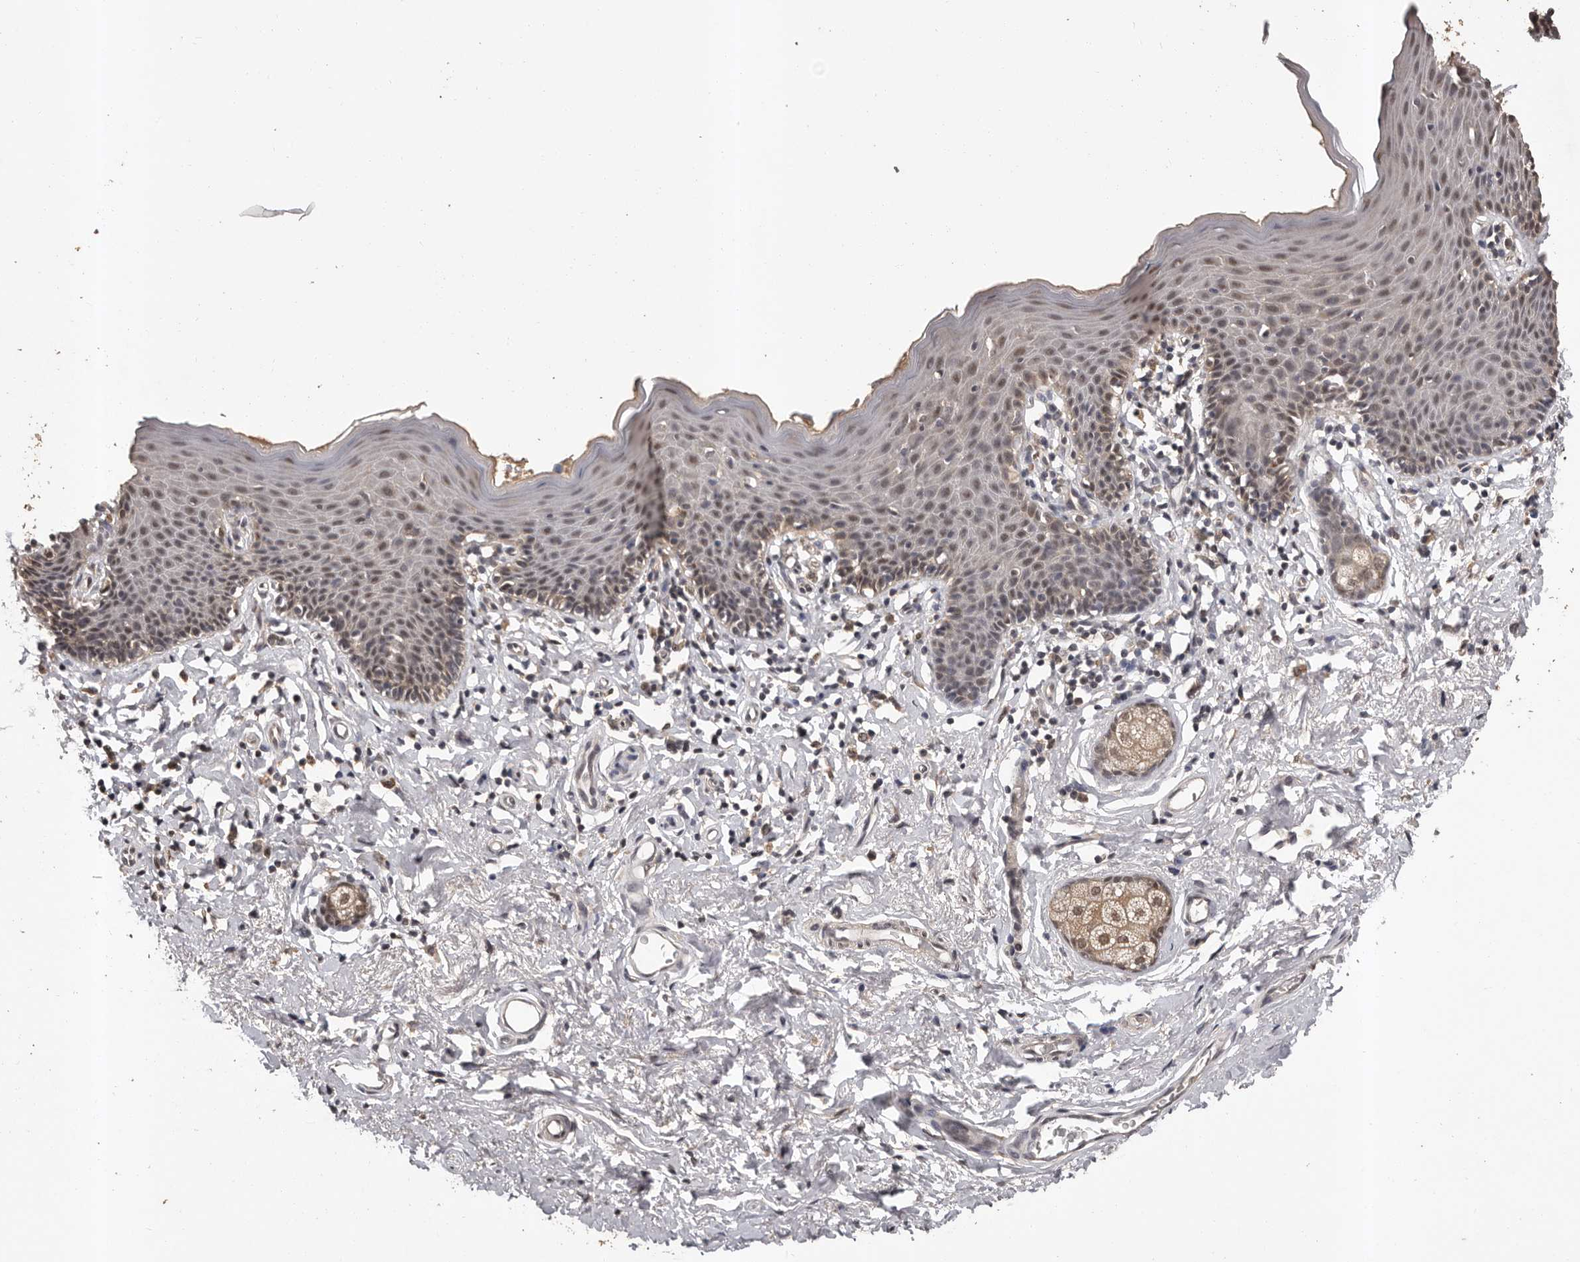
{"staining": {"intensity": "weak", "quantity": "25%-75%", "location": "cytoplasmic/membranous"}, "tissue": "skin", "cell_type": "Epidermal cells", "image_type": "normal", "snomed": [{"axis": "morphology", "description": "Normal tissue, NOS"}, {"axis": "topography", "description": "Vulva"}], "caption": "Immunohistochemistry (IHC) of benign human skin reveals low levels of weak cytoplasmic/membranous staining in about 25%-75% of epidermal cells. The staining was performed using DAB (3,3'-diaminobenzidine), with brown indicating positive protein expression. Nuclei are stained blue with hematoxylin.", "gene": "VPS37A", "patient": {"sex": "female", "age": 66}}